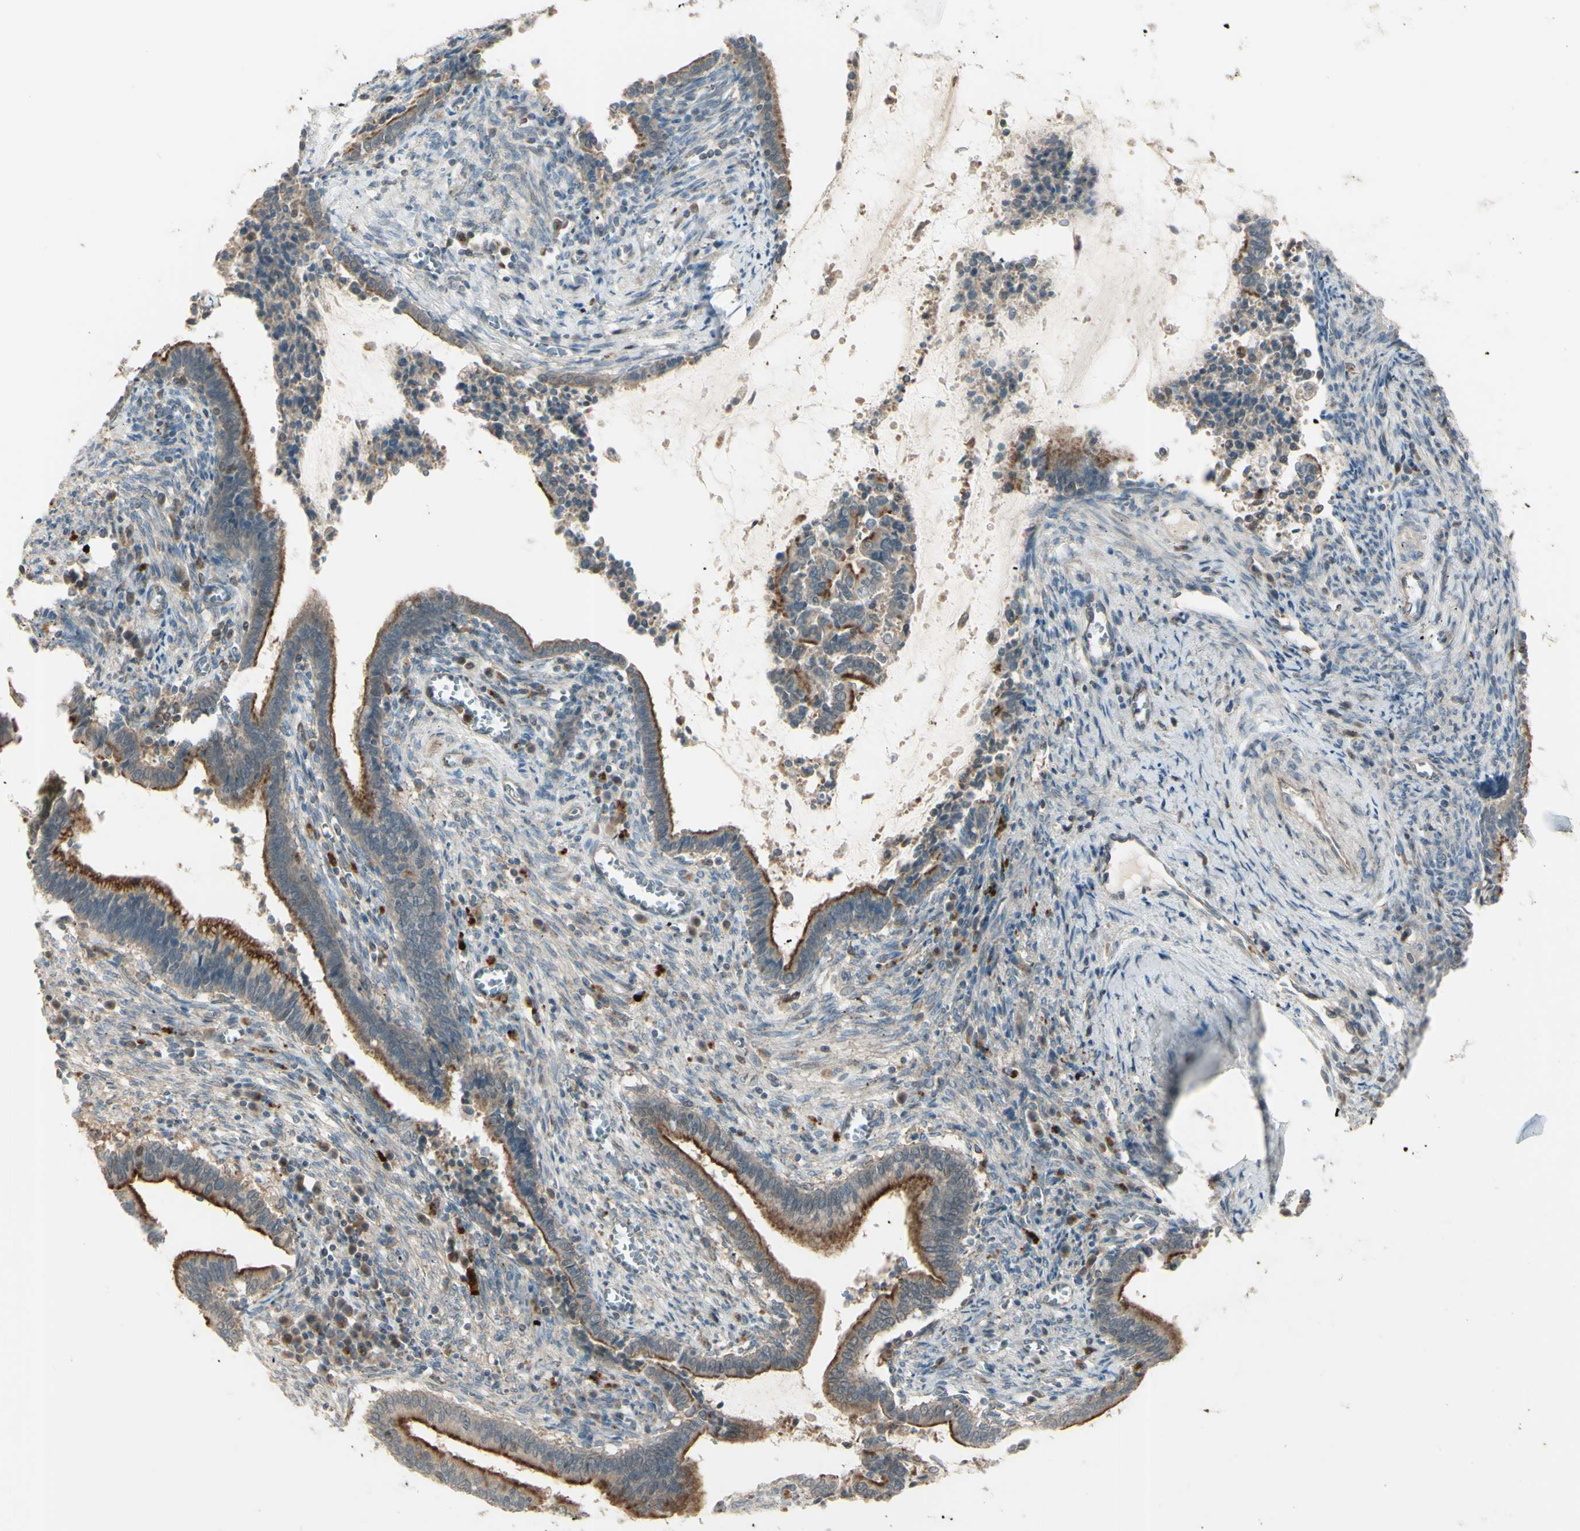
{"staining": {"intensity": "strong", "quantity": "25%-75%", "location": "cytoplasmic/membranous"}, "tissue": "cervical cancer", "cell_type": "Tumor cells", "image_type": "cancer", "snomed": [{"axis": "morphology", "description": "Adenocarcinoma, NOS"}, {"axis": "topography", "description": "Cervix"}], "caption": "This is an image of immunohistochemistry (IHC) staining of adenocarcinoma (cervical), which shows strong staining in the cytoplasmic/membranous of tumor cells.", "gene": "LMTK2", "patient": {"sex": "female", "age": 44}}